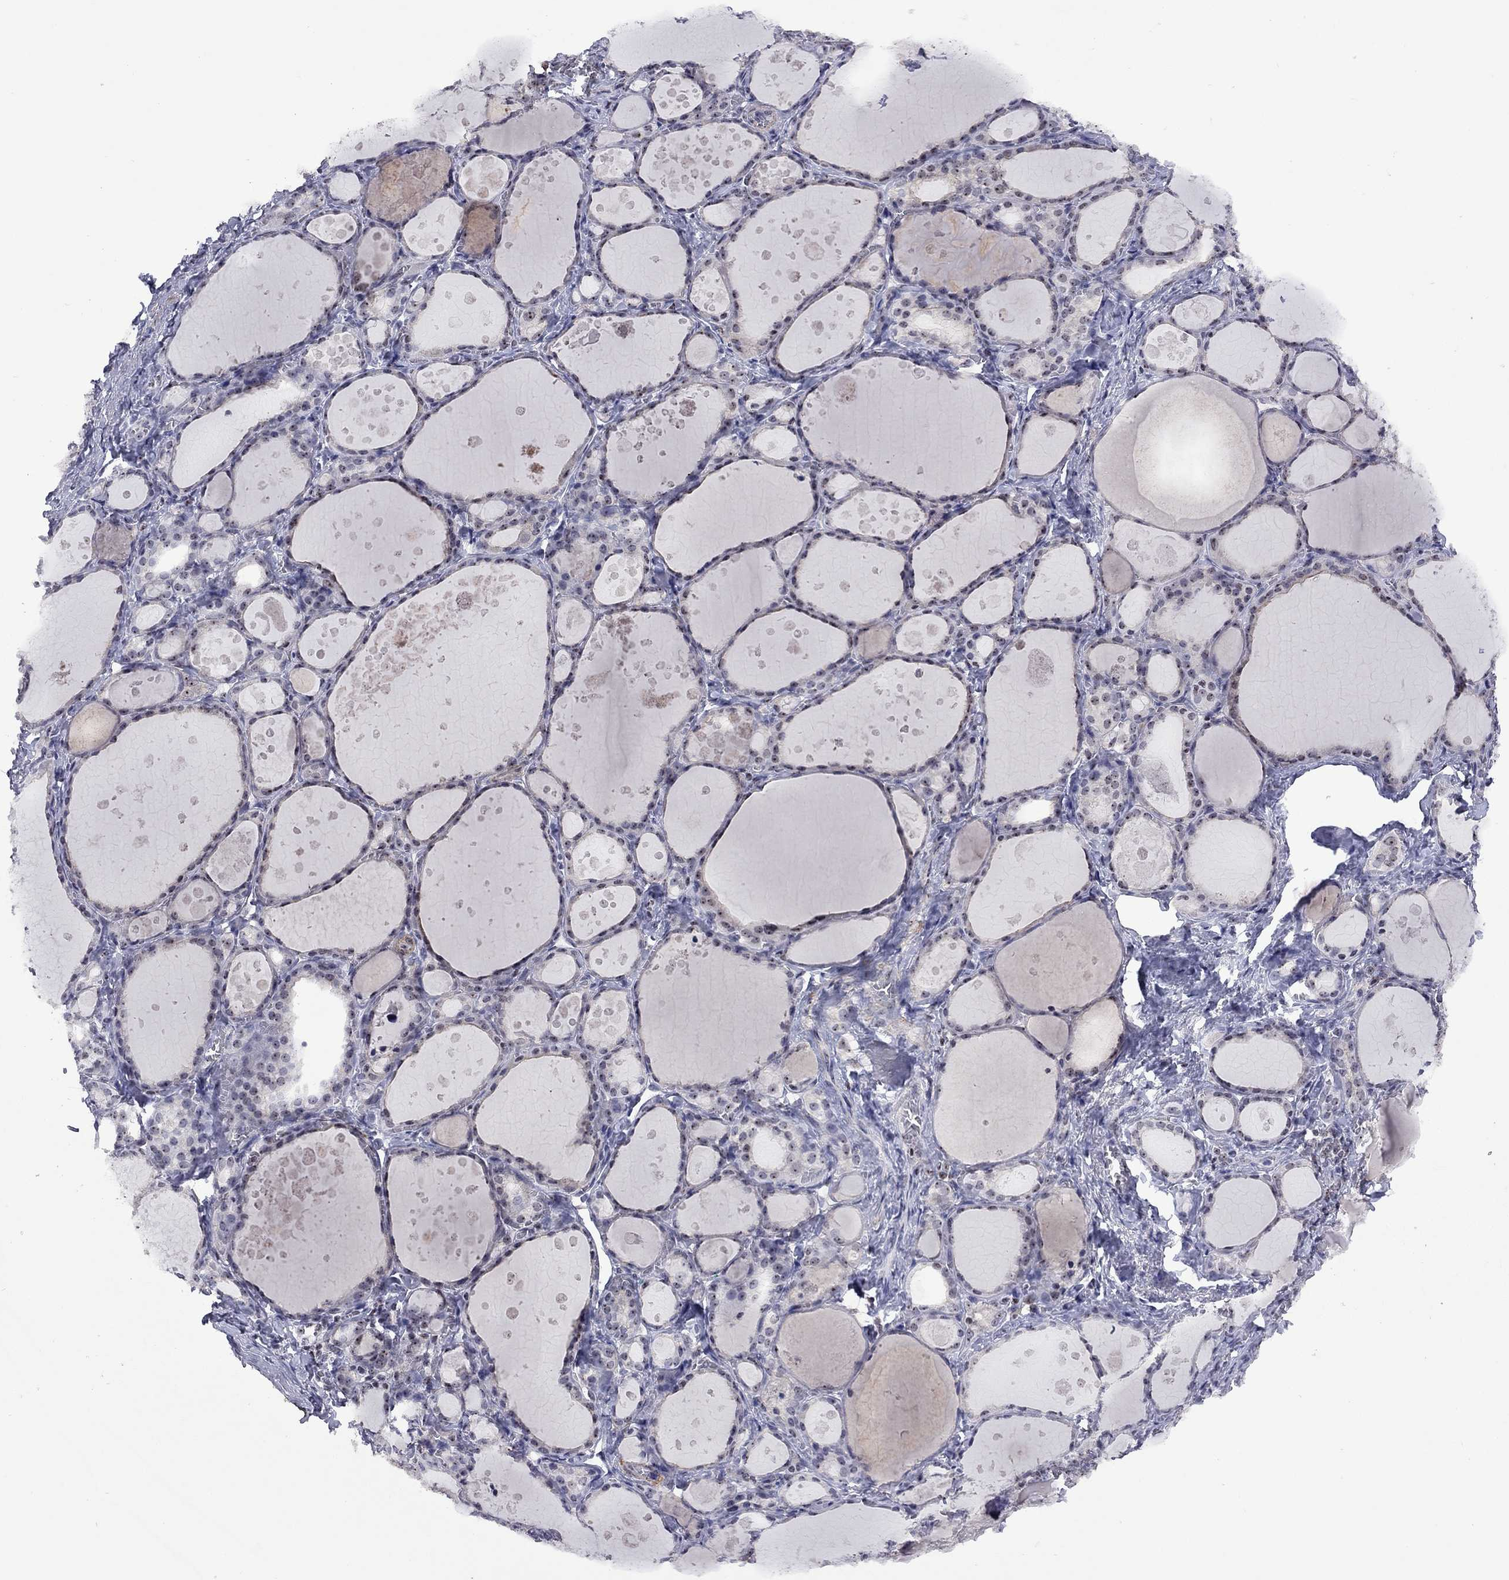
{"staining": {"intensity": "weak", "quantity": "<25%", "location": "nuclear"}, "tissue": "thyroid gland", "cell_type": "Glandular cells", "image_type": "normal", "snomed": [{"axis": "morphology", "description": "Normal tissue, NOS"}, {"axis": "topography", "description": "Thyroid gland"}], "caption": "A micrograph of human thyroid gland is negative for staining in glandular cells.", "gene": "SPOUT1", "patient": {"sex": "male", "age": 68}}